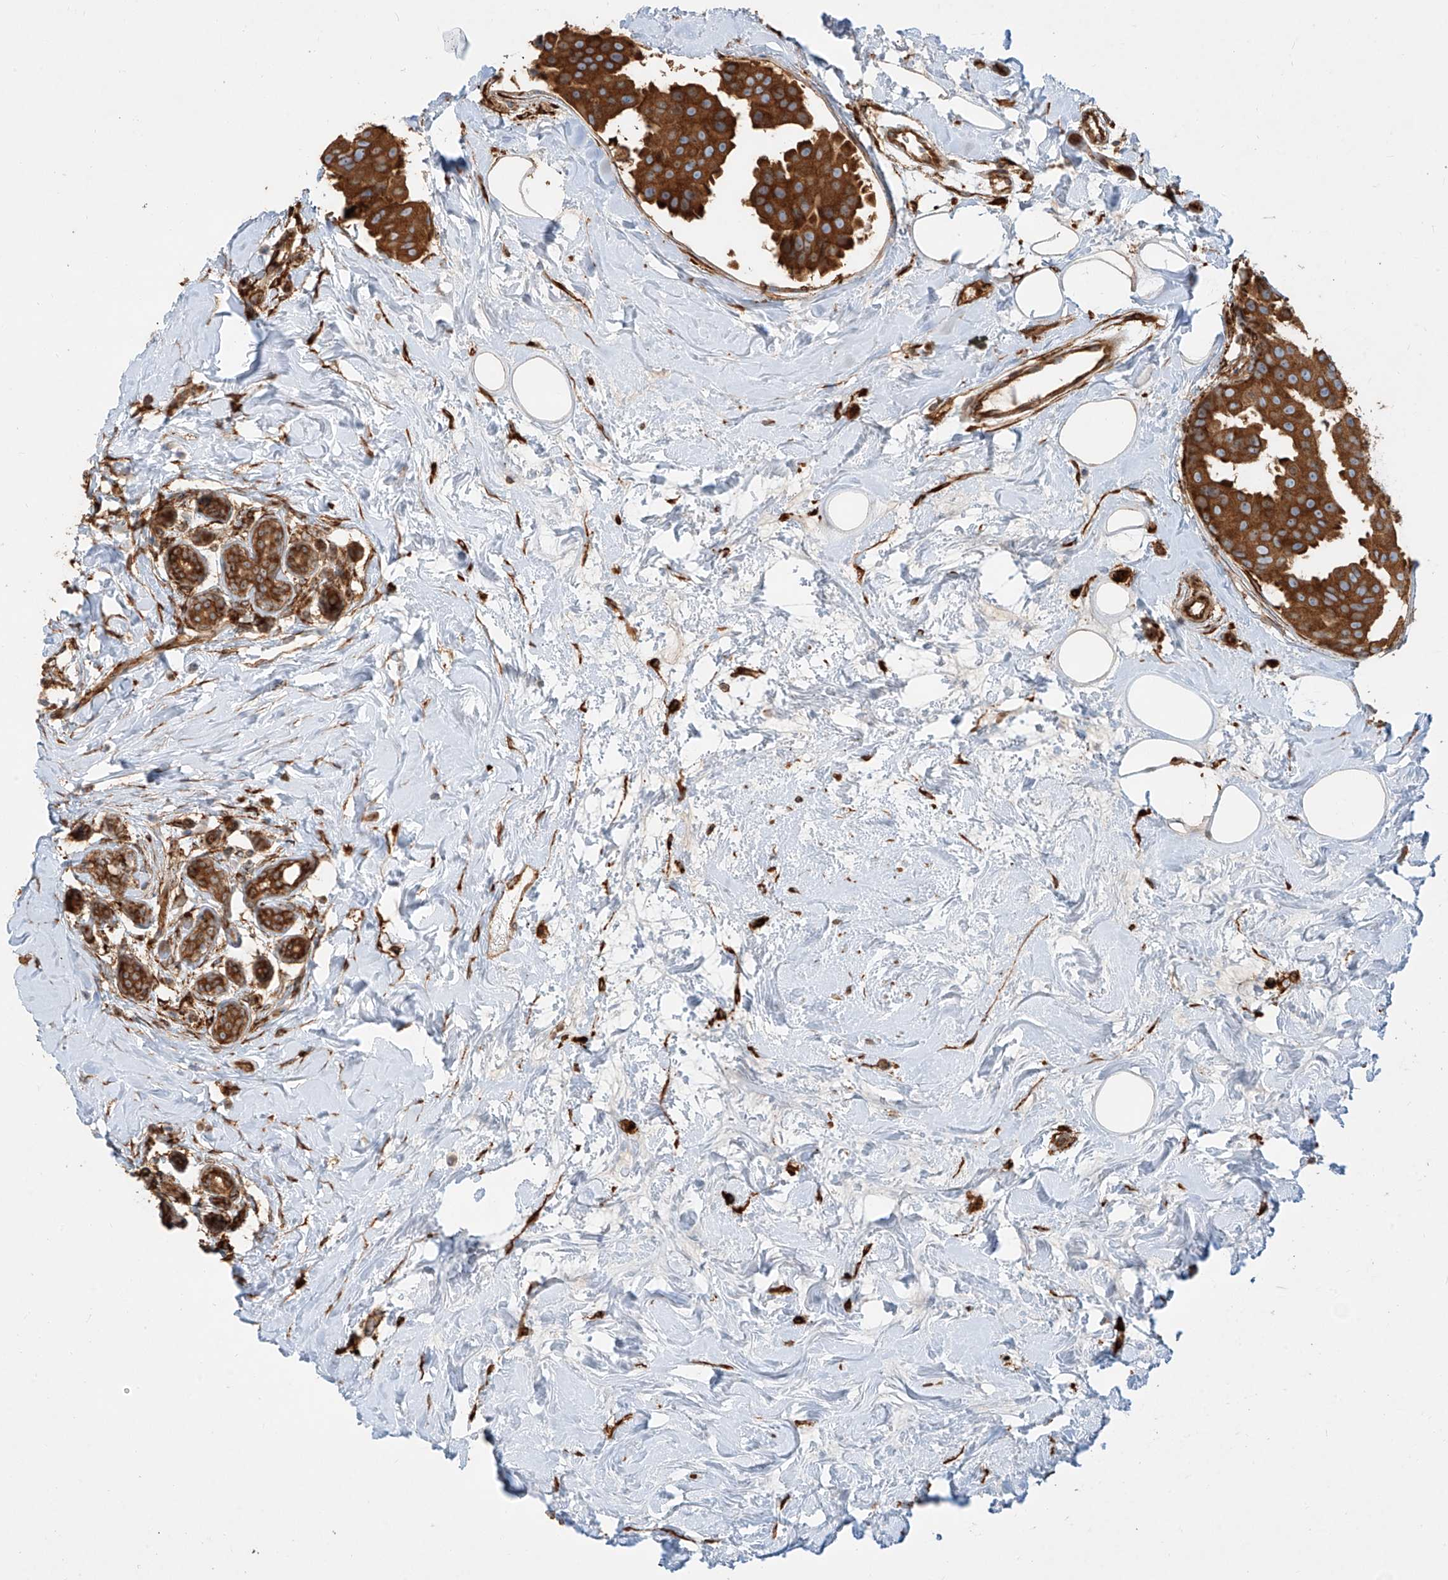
{"staining": {"intensity": "strong", "quantity": ">75%", "location": "cytoplasmic/membranous"}, "tissue": "breast cancer", "cell_type": "Tumor cells", "image_type": "cancer", "snomed": [{"axis": "morphology", "description": "Normal tissue, NOS"}, {"axis": "morphology", "description": "Duct carcinoma"}, {"axis": "topography", "description": "Breast"}], "caption": "Breast infiltrating ductal carcinoma stained with IHC reveals strong cytoplasmic/membranous staining in about >75% of tumor cells. Using DAB (brown) and hematoxylin (blue) stains, captured at high magnification using brightfield microscopy.", "gene": "SNX9", "patient": {"sex": "female", "age": 39}}